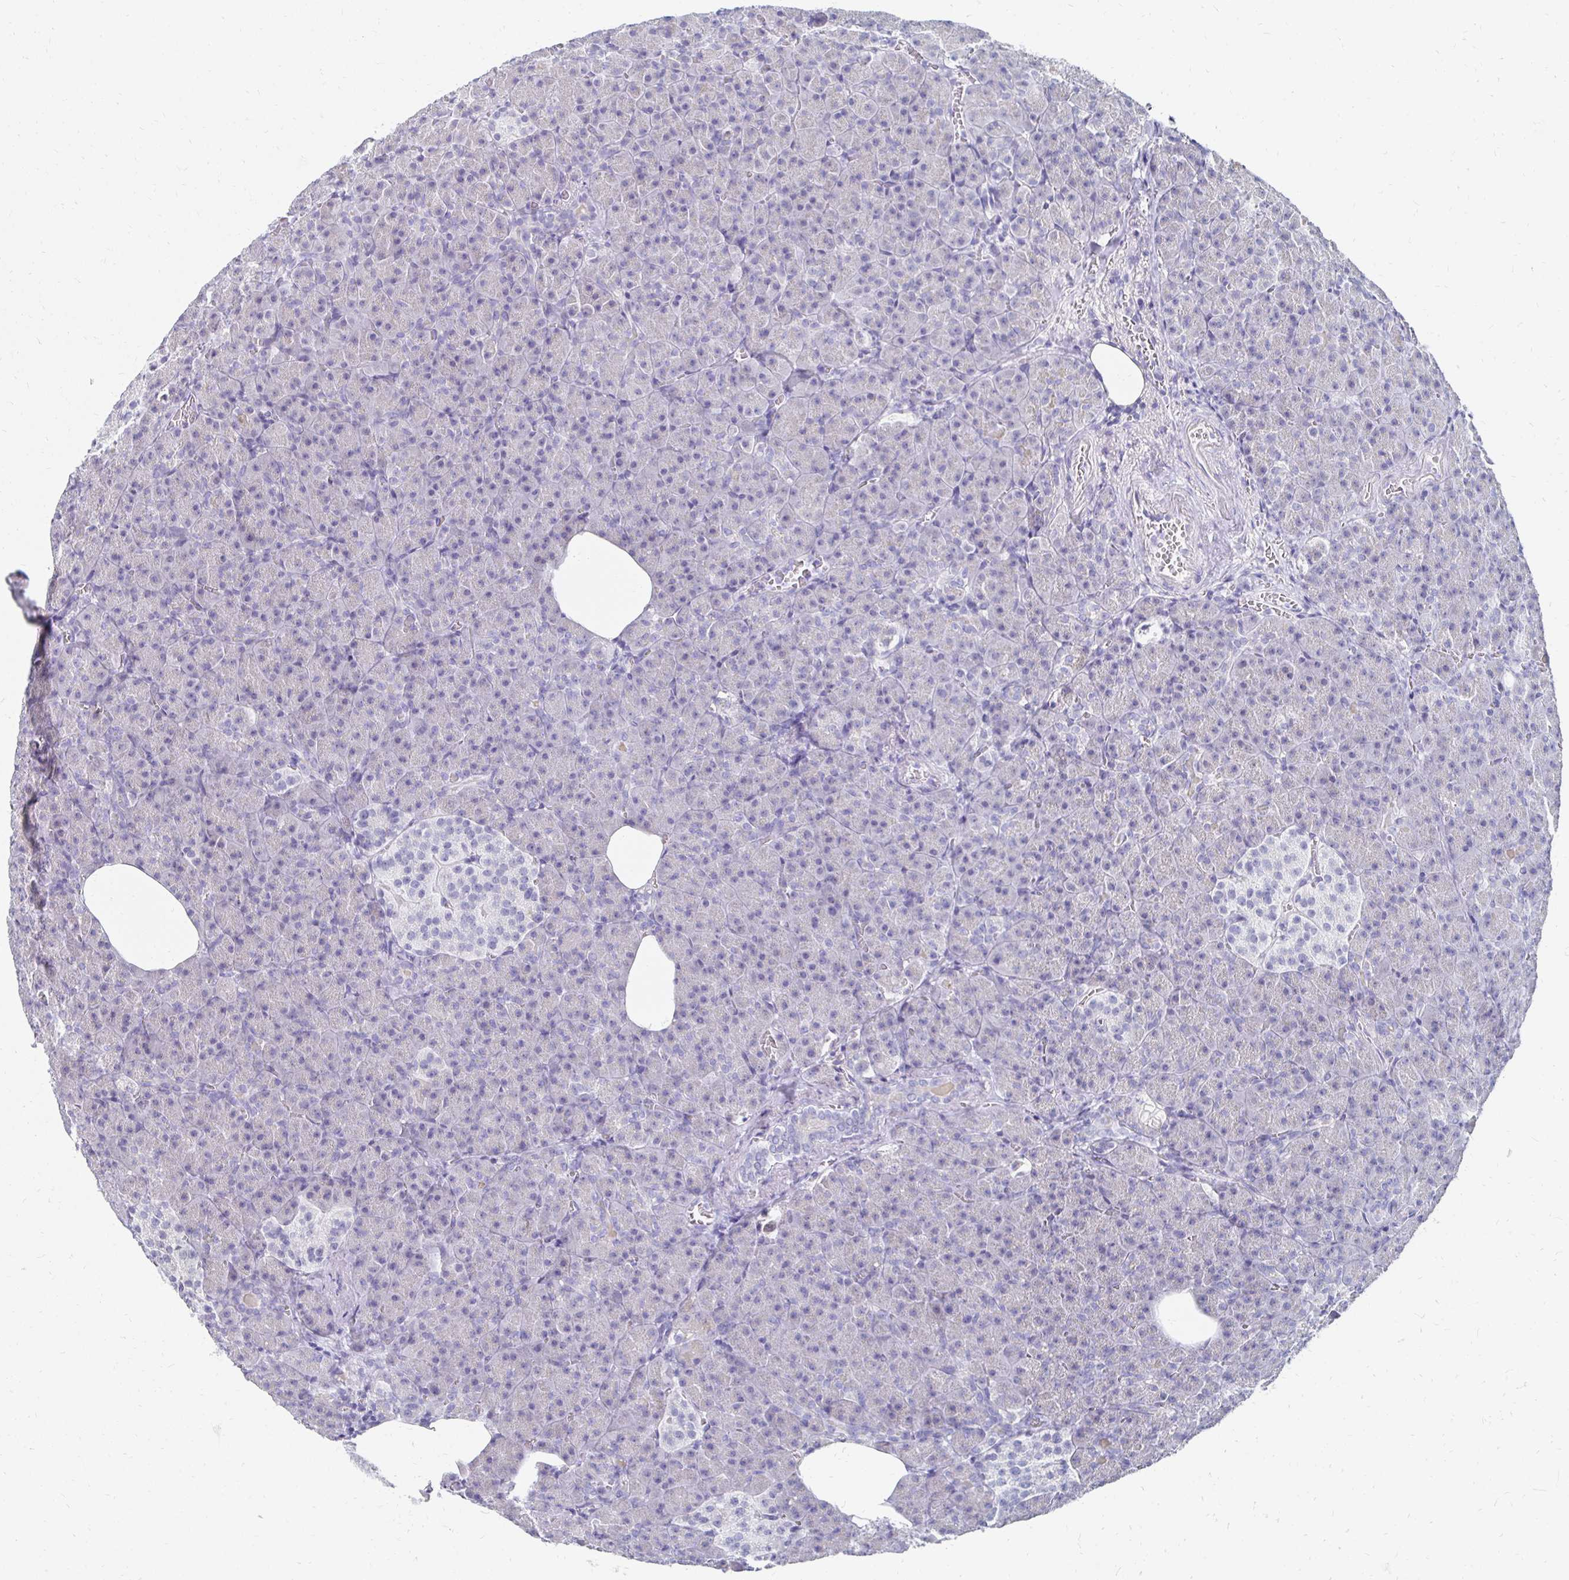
{"staining": {"intensity": "negative", "quantity": "none", "location": "none"}, "tissue": "pancreas", "cell_type": "Exocrine glandular cells", "image_type": "normal", "snomed": [{"axis": "morphology", "description": "Normal tissue, NOS"}, {"axis": "topography", "description": "Pancreas"}], "caption": "An immunohistochemistry photomicrograph of unremarkable pancreas is shown. There is no staining in exocrine glandular cells of pancreas. Brightfield microscopy of immunohistochemistry stained with DAB (3,3'-diaminobenzidine) (brown) and hematoxylin (blue), captured at high magnification.", "gene": "SYCP3", "patient": {"sex": "female", "age": 74}}